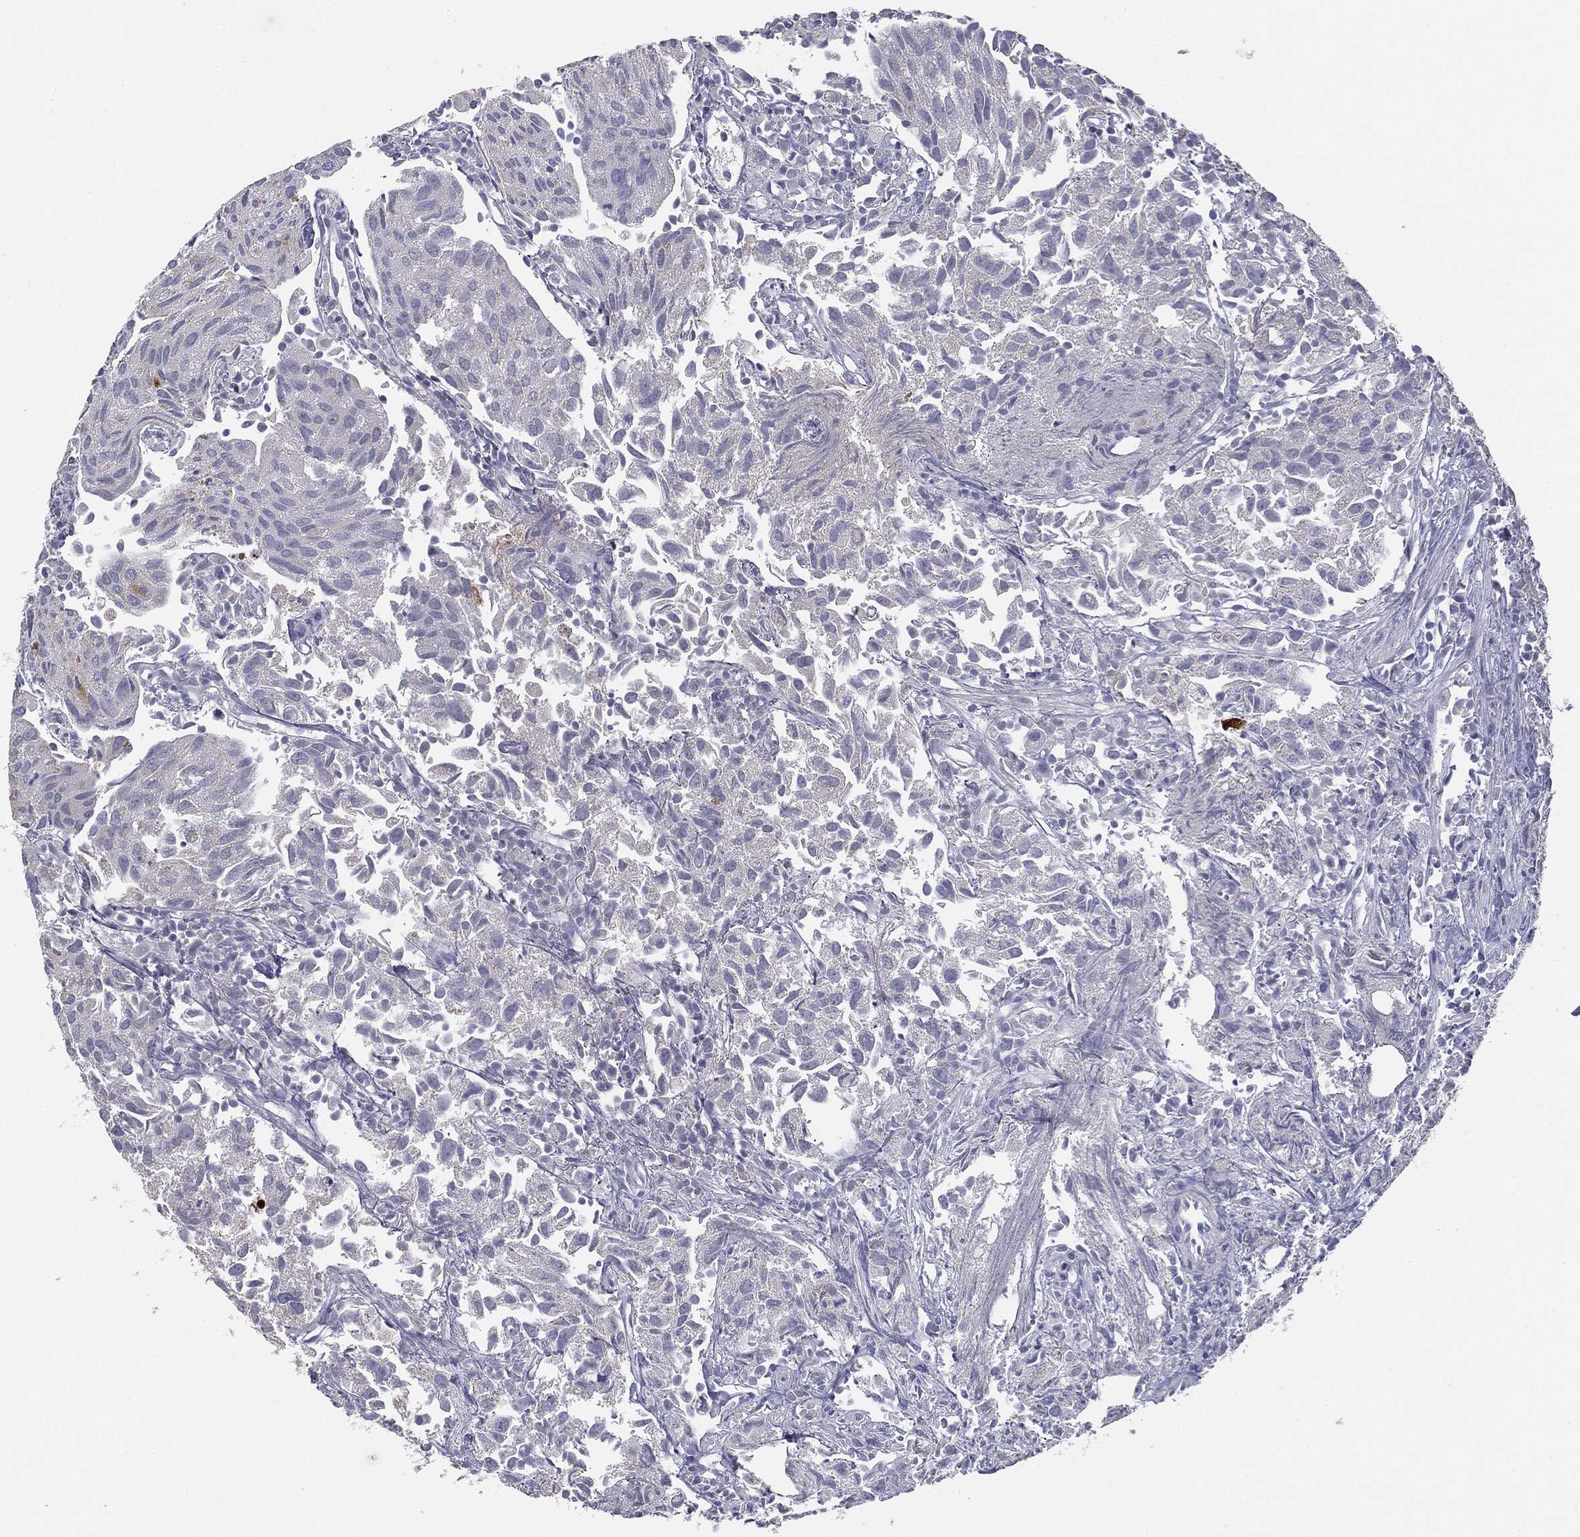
{"staining": {"intensity": "negative", "quantity": "none", "location": "none"}, "tissue": "urothelial cancer", "cell_type": "Tumor cells", "image_type": "cancer", "snomed": [{"axis": "morphology", "description": "Urothelial carcinoma, High grade"}, {"axis": "topography", "description": "Urinary bladder"}], "caption": "This micrograph is of high-grade urothelial carcinoma stained with immunohistochemistry to label a protein in brown with the nuclei are counter-stained blue. There is no positivity in tumor cells.", "gene": "MUC1", "patient": {"sex": "female", "age": 75}}